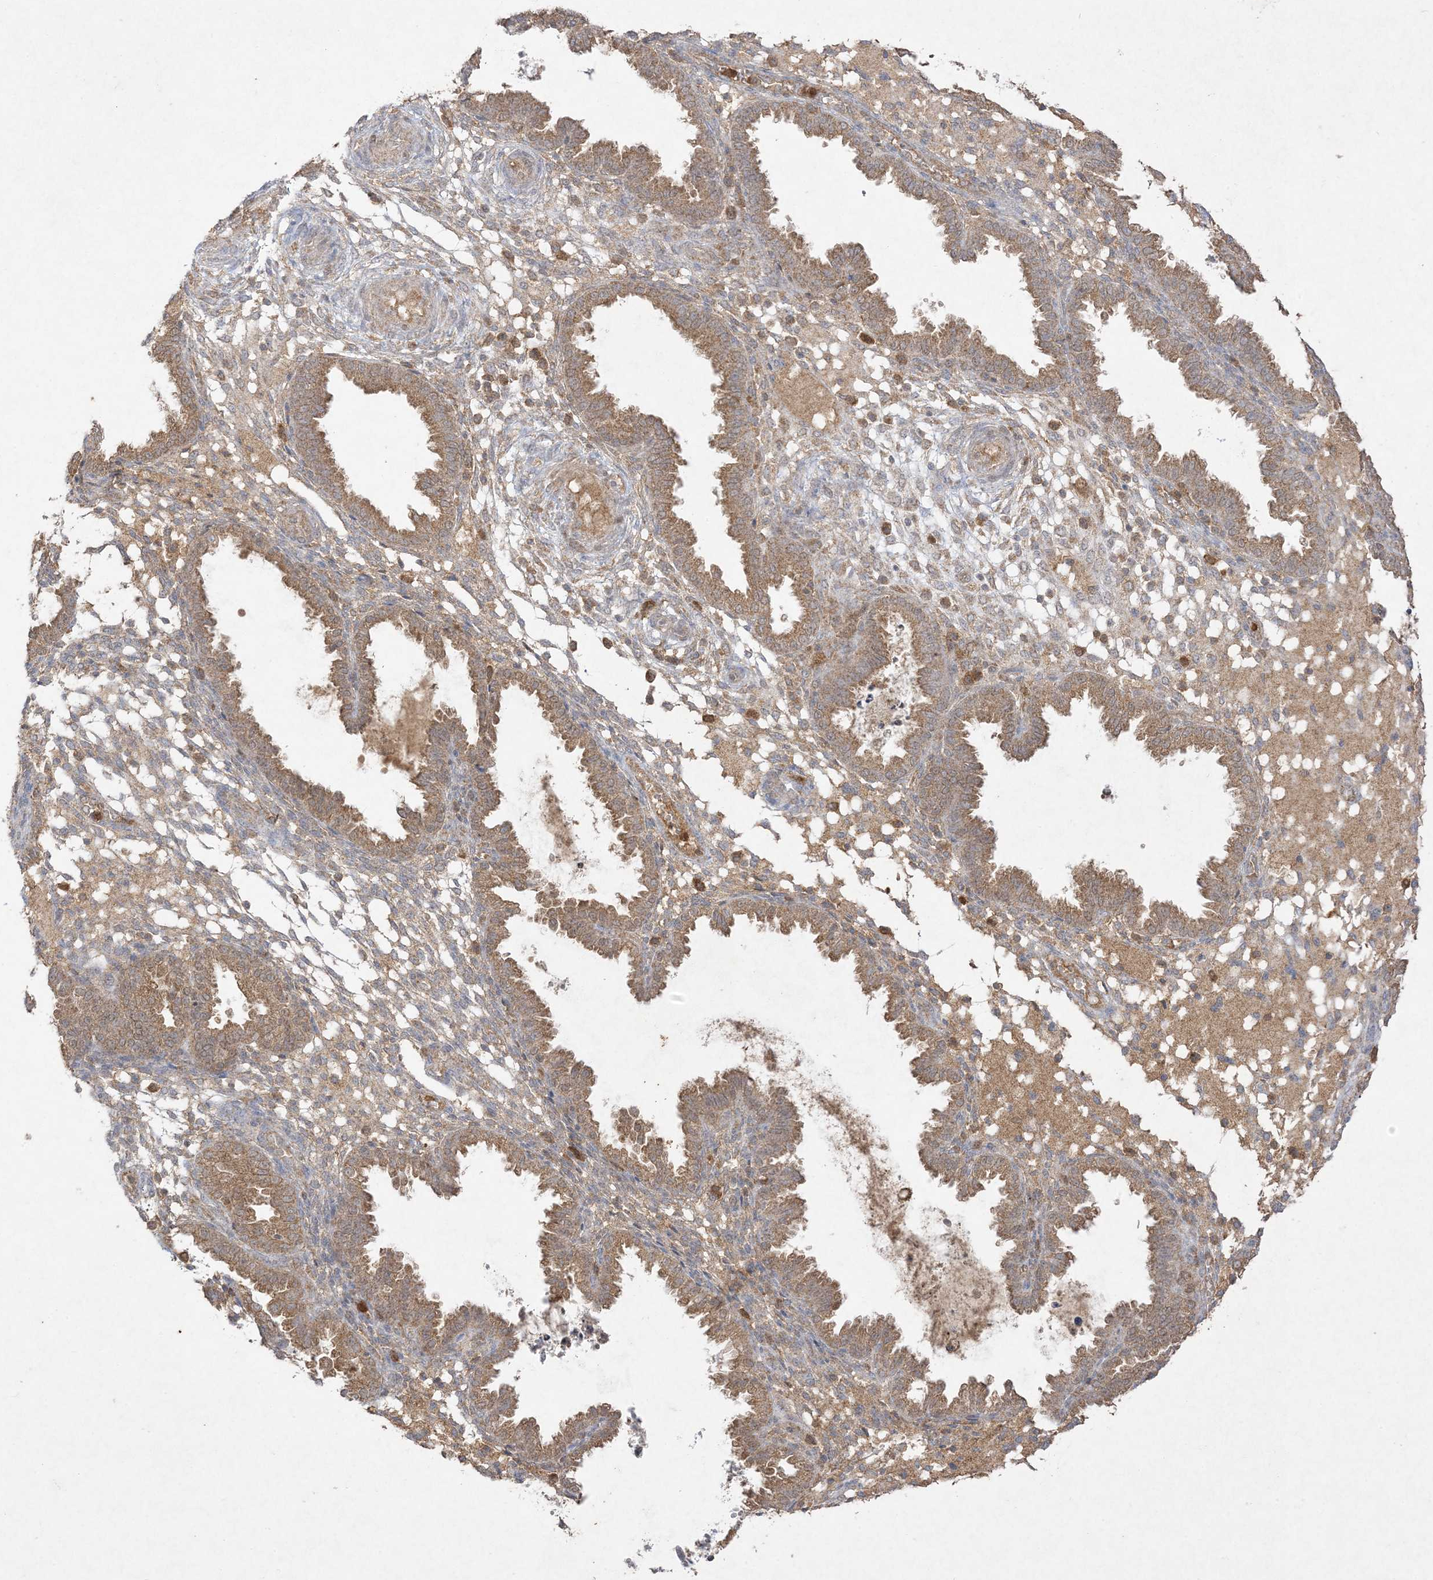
{"staining": {"intensity": "moderate", "quantity": "25%-75%", "location": "cytoplasmic/membranous"}, "tissue": "endometrium", "cell_type": "Cells in endometrial stroma", "image_type": "normal", "snomed": [{"axis": "morphology", "description": "Normal tissue, NOS"}, {"axis": "topography", "description": "Endometrium"}], "caption": "Immunohistochemical staining of normal endometrium displays medium levels of moderate cytoplasmic/membranous staining in about 25%-75% of cells in endometrial stroma. (DAB (3,3'-diaminobenzidine) = brown stain, brightfield microscopy at high magnification).", "gene": "UBE2C", "patient": {"sex": "female", "age": 33}}